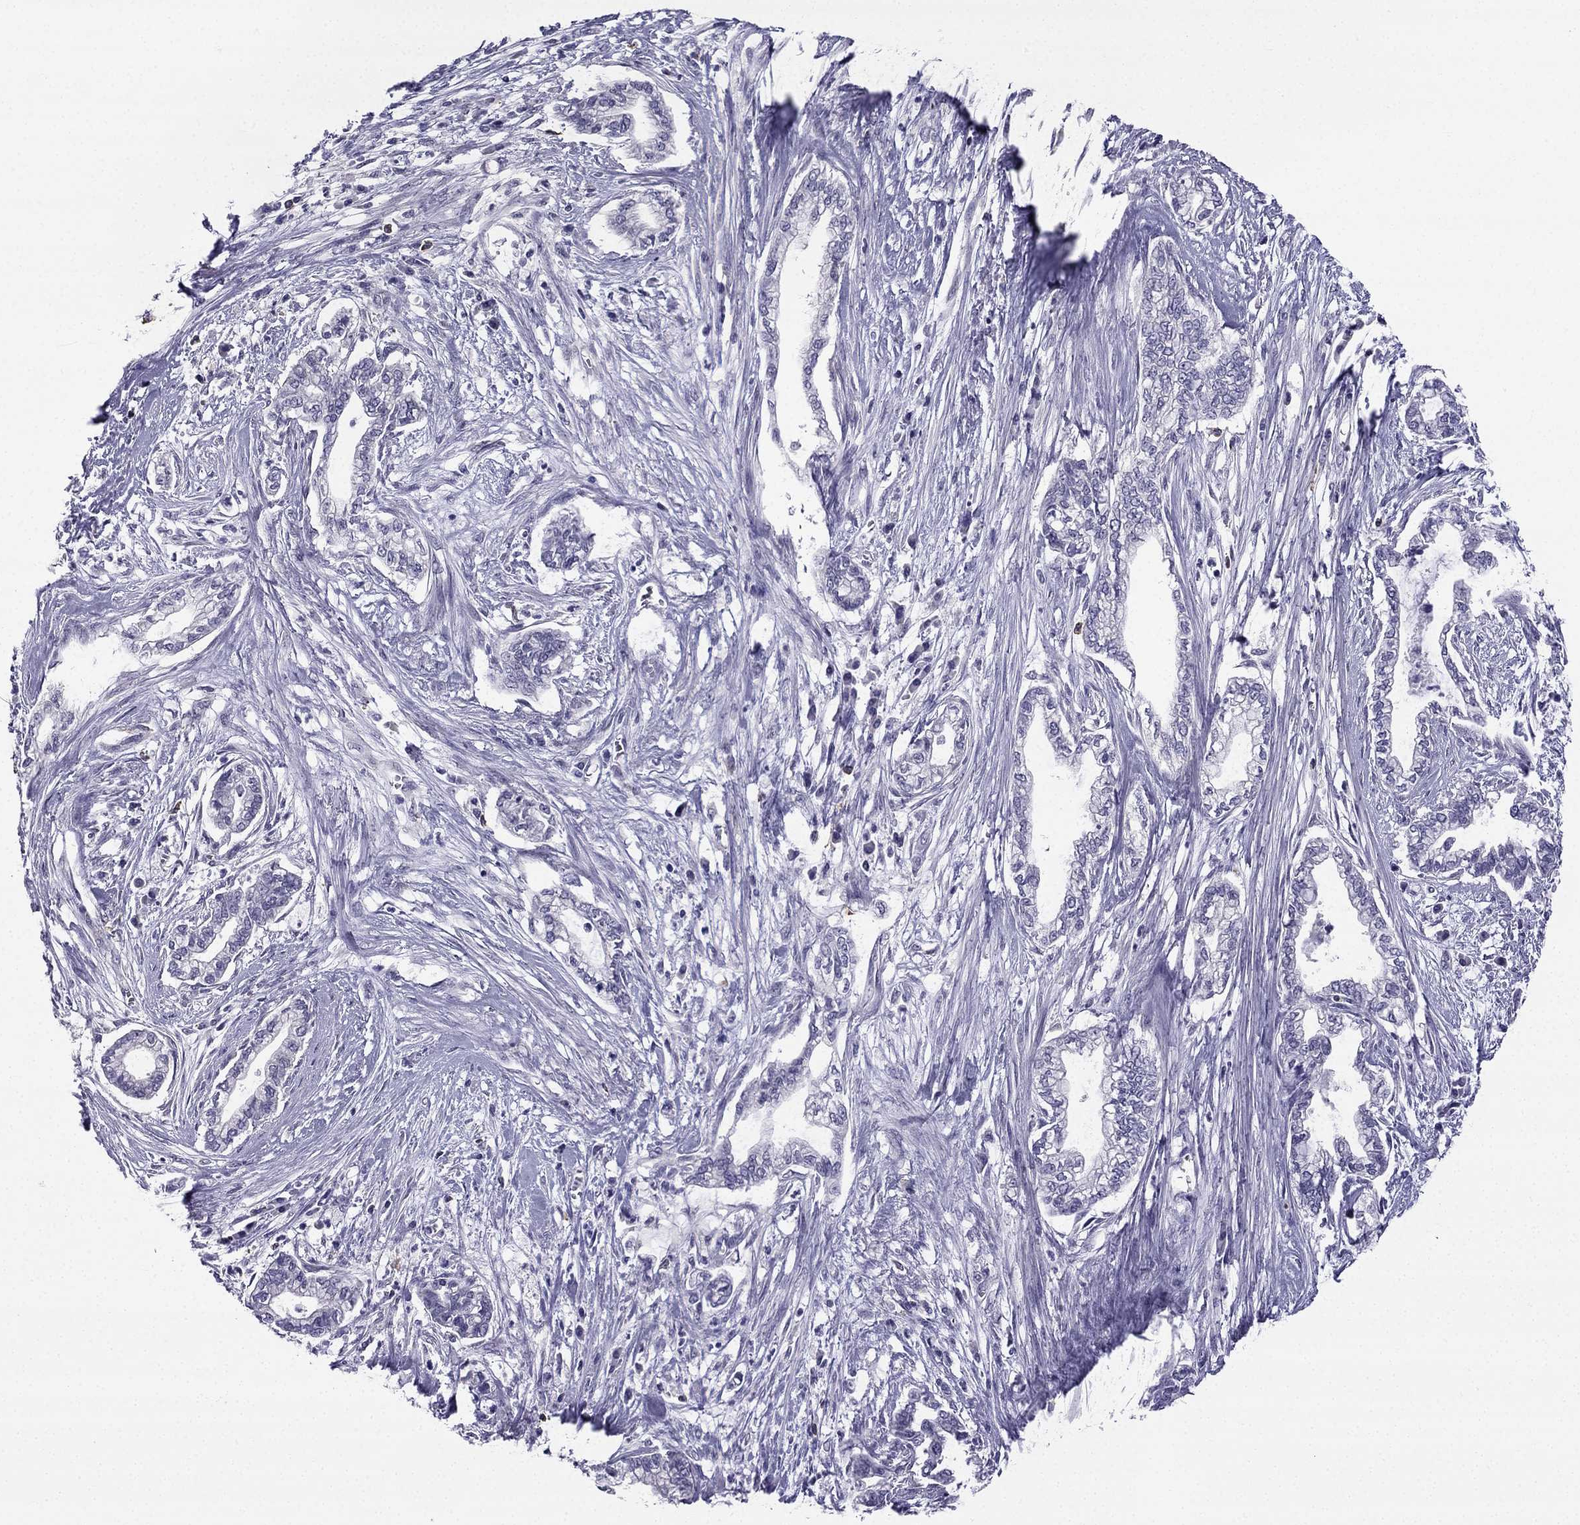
{"staining": {"intensity": "negative", "quantity": "none", "location": "none"}, "tissue": "cervical cancer", "cell_type": "Tumor cells", "image_type": "cancer", "snomed": [{"axis": "morphology", "description": "Adenocarcinoma, NOS"}, {"axis": "topography", "description": "Cervix"}], "caption": "This histopathology image is of cervical cancer (adenocarcinoma) stained with immunohistochemistry (IHC) to label a protein in brown with the nuclei are counter-stained blue. There is no positivity in tumor cells.", "gene": "CCK", "patient": {"sex": "female", "age": 62}}